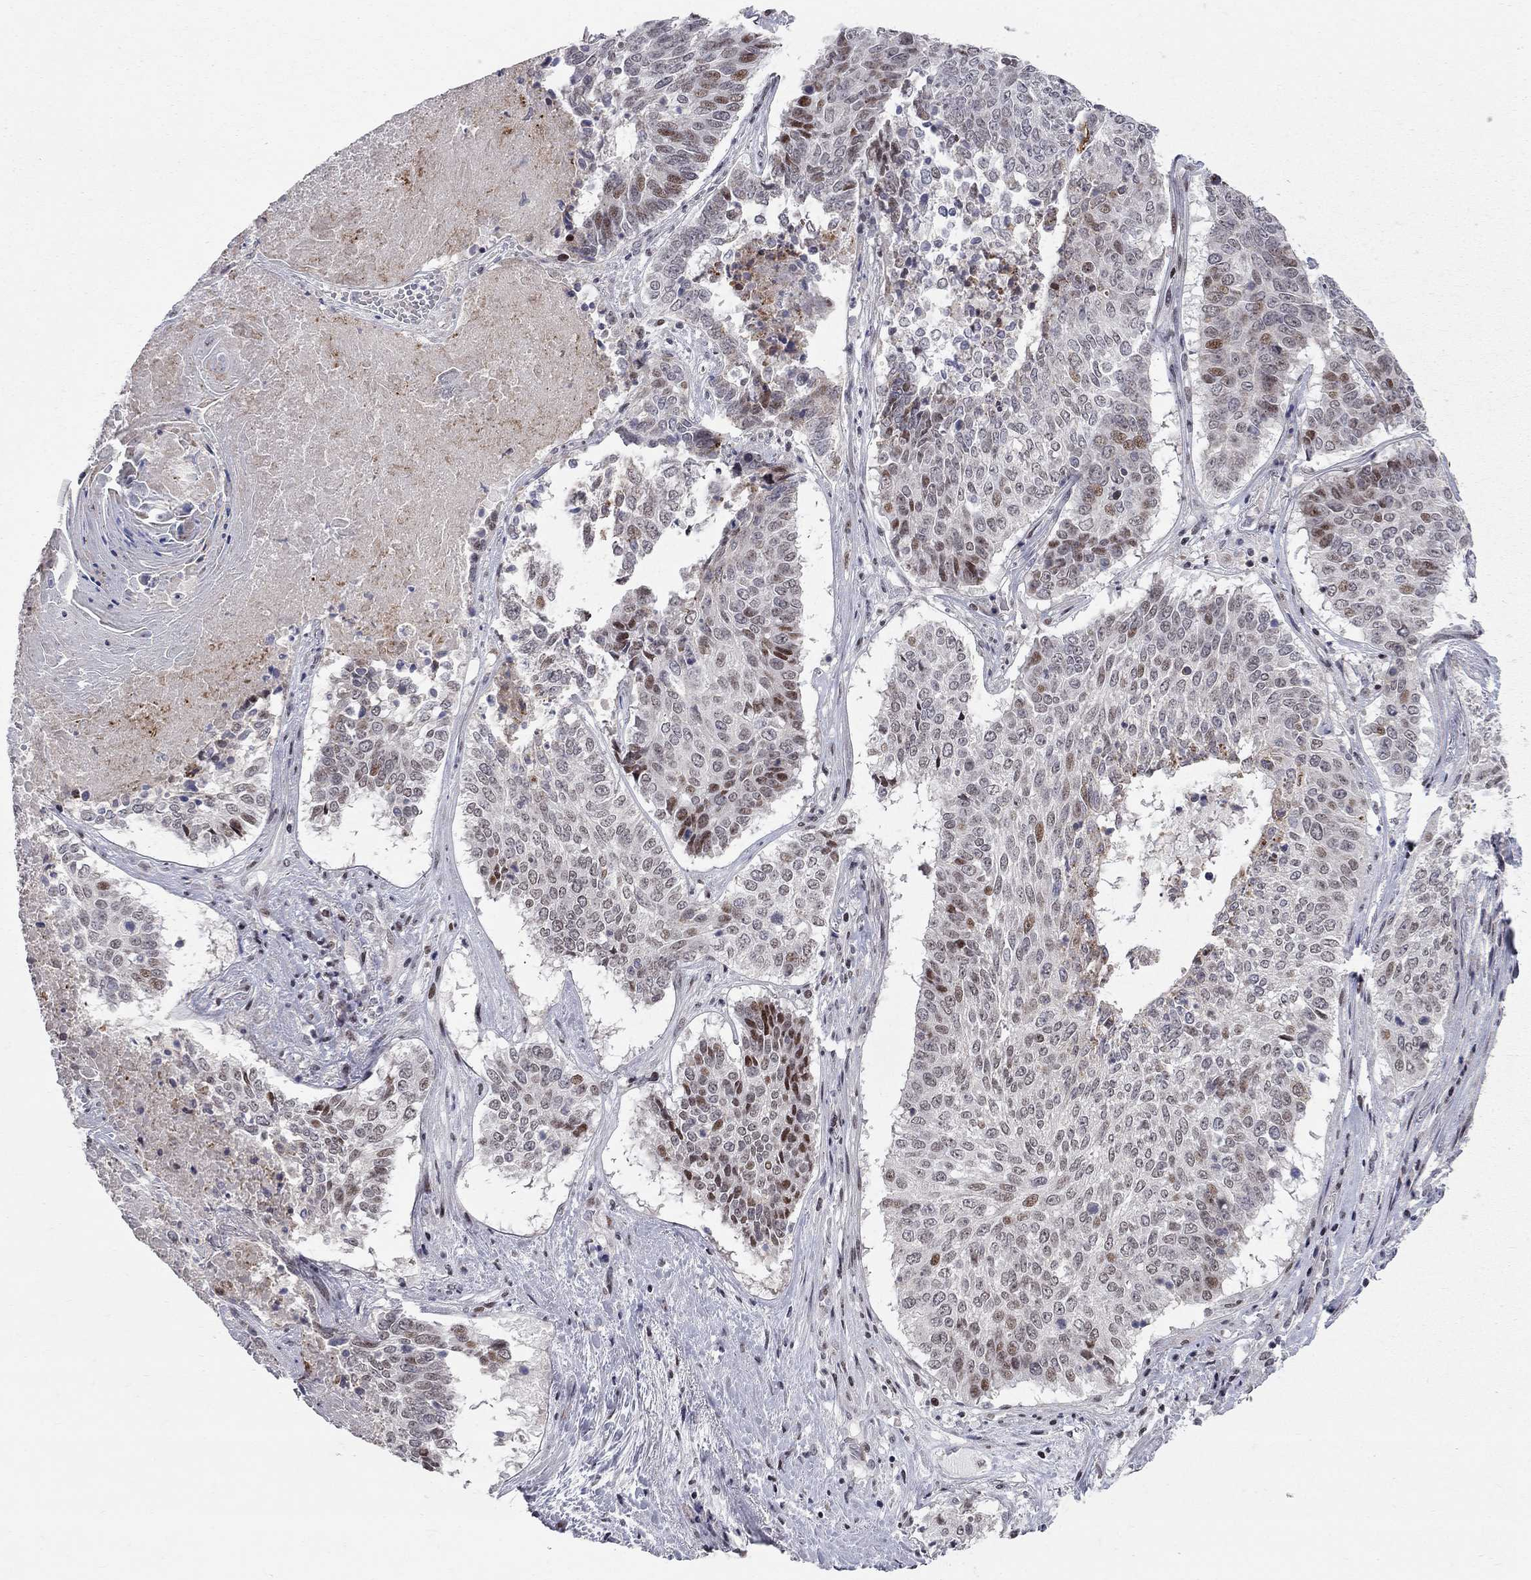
{"staining": {"intensity": "strong", "quantity": "<25%", "location": "nuclear"}, "tissue": "lung cancer", "cell_type": "Tumor cells", "image_type": "cancer", "snomed": [{"axis": "morphology", "description": "Squamous cell carcinoma, NOS"}, {"axis": "topography", "description": "Lung"}], "caption": "Immunohistochemistry (IHC) (DAB) staining of lung squamous cell carcinoma demonstrates strong nuclear protein positivity in about <25% of tumor cells.", "gene": "HDAC3", "patient": {"sex": "male", "age": 64}}